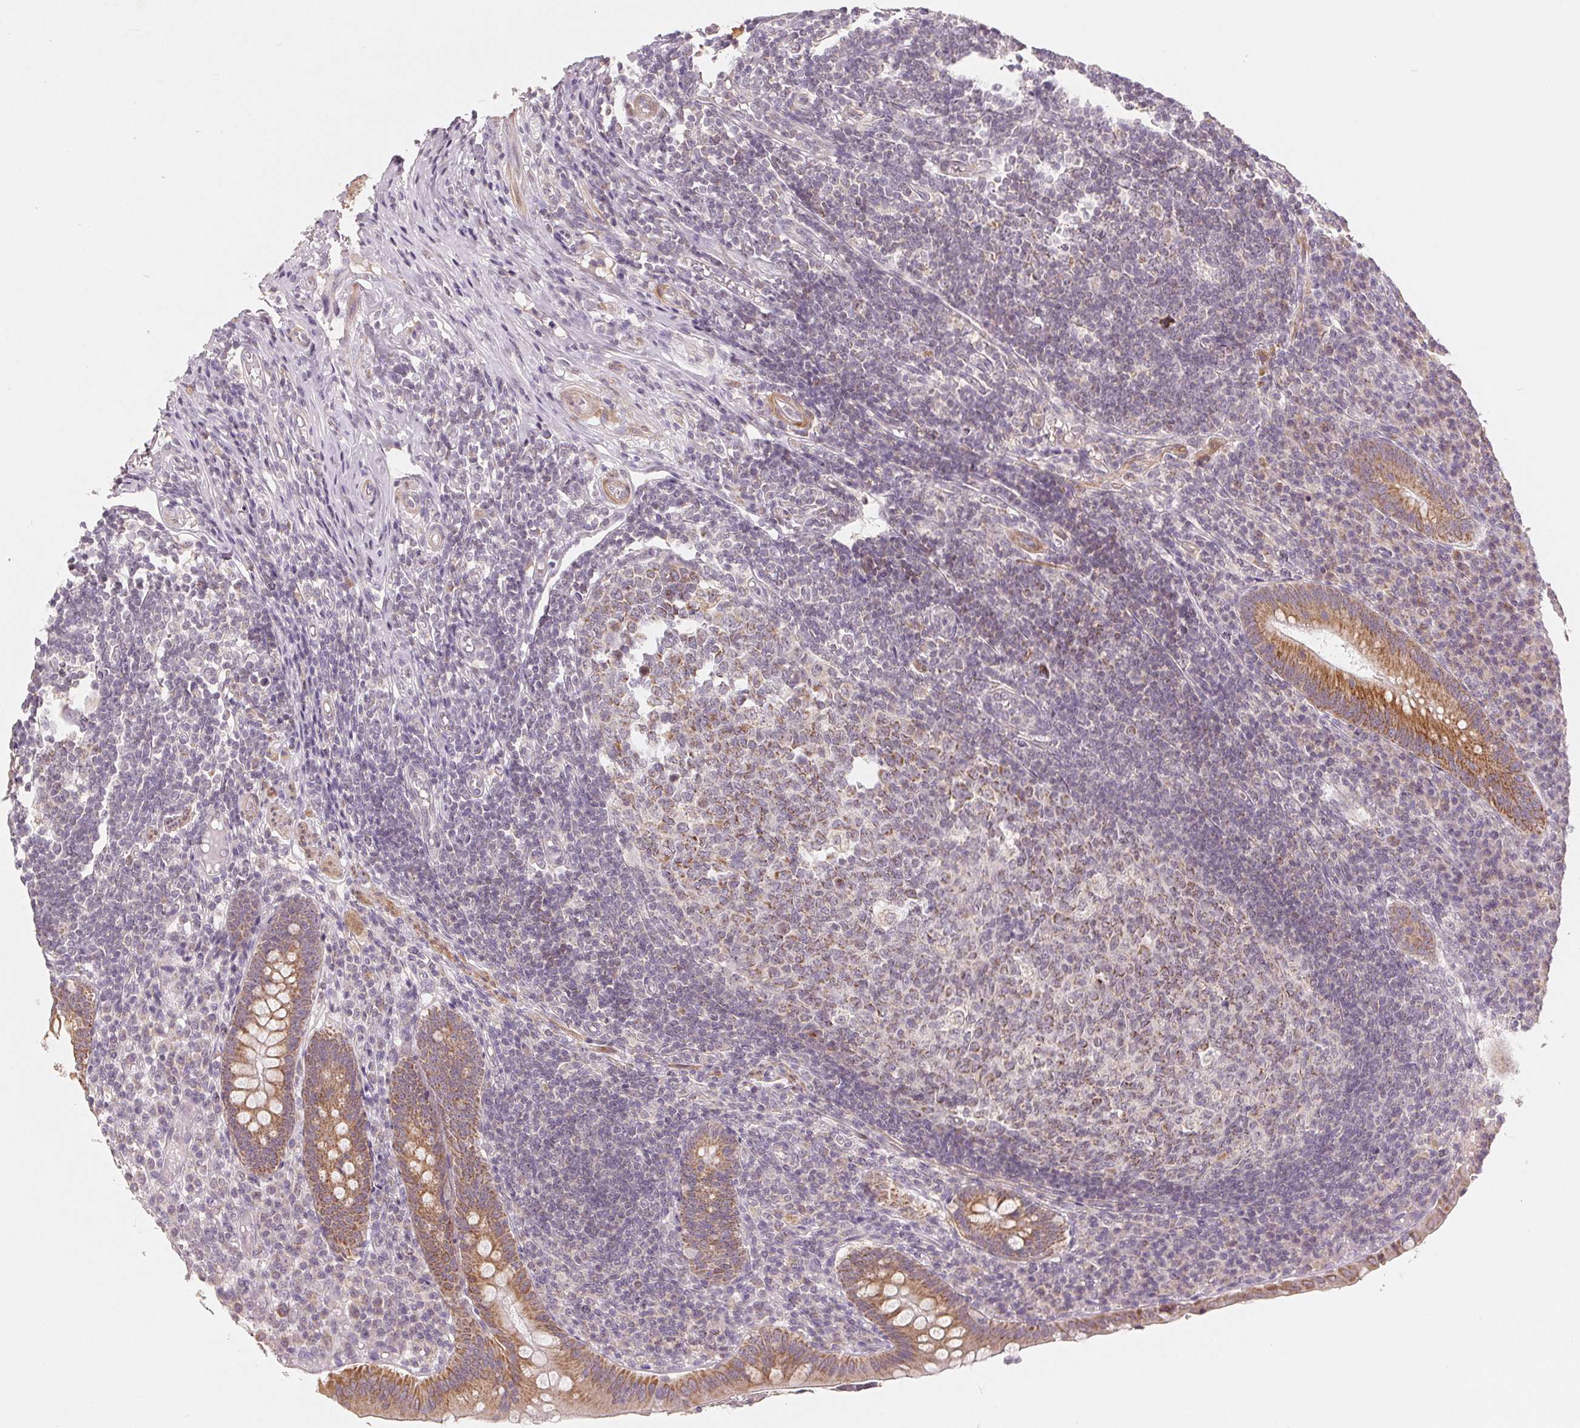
{"staining": {"intensity": "moderate", "quantity": ">75%", "location": "cytoplasmic/membranous"}, "tissue": "appendix", "cell_type": "Glandular cells", "image_type": "normal", "snomed": [{"axis": "morphology", "description": "Normal tissue, NOS"}, {"axis": "topography", "description": "Appendix"}], "caption": "Glandular cells exhibit moderate cytoplasmic/membranous staining in approximately >75% of cells in unremarkable appendix.", "gene": "GHITM", "patient": {"sex": "male", "age": 18}}